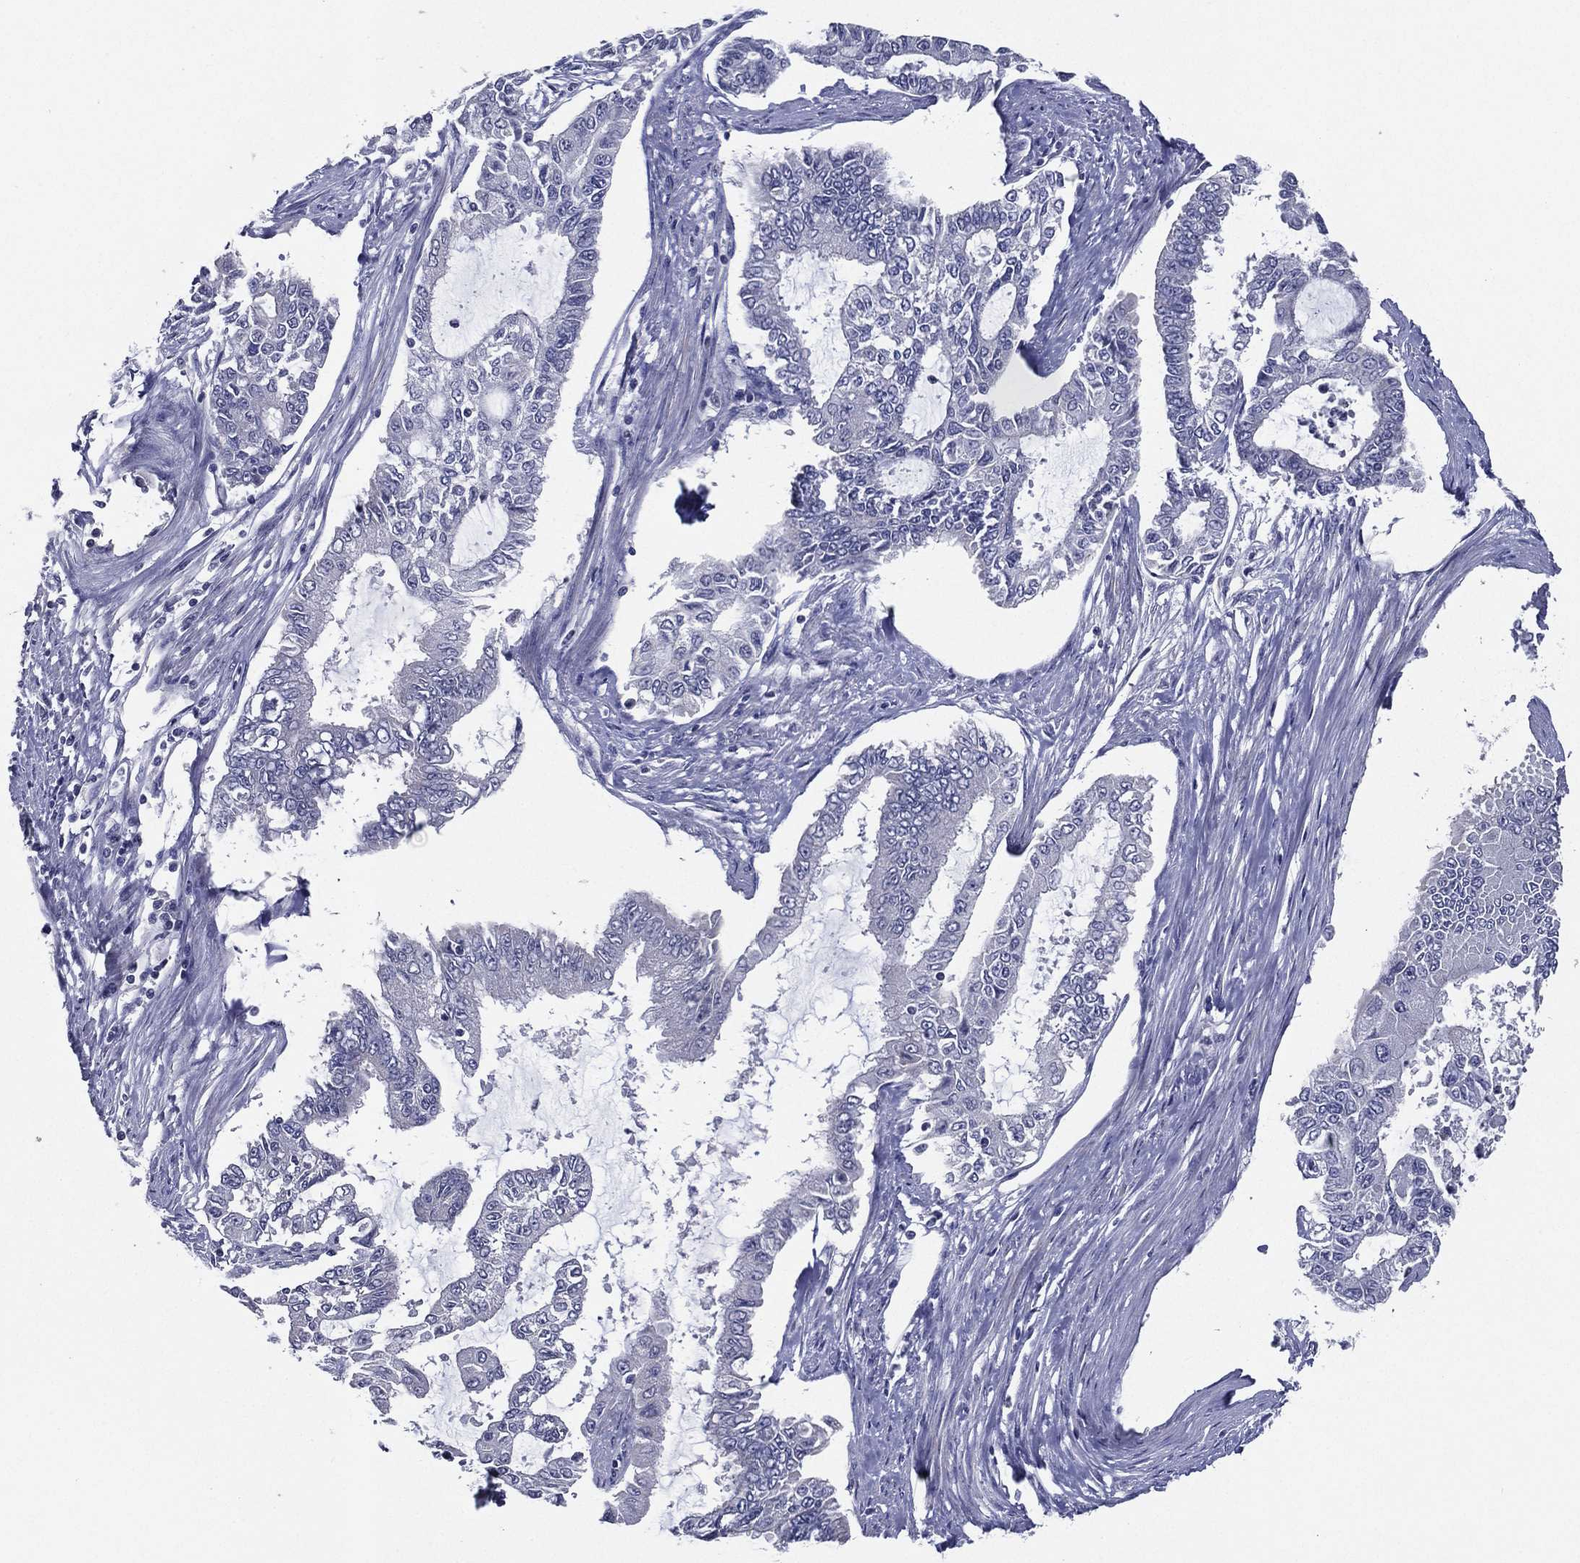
{"staining": {"intensity": "negative", "quantity": "none", "location": "none"}, "tissue": "endometrial cancer", "cell_type": "Tumor cells", "image_type": "cancer", "snomed": [{"axis": "morphology", "description": "Adenocarcinoma, NOS"}, {"axis": "topography", "description": "Uterus"}], "caption": "Tumor cells show no significant positivity in endometrial cancer.", "gene": "SLC13A4", "patient": {"sex": "female", "age": 59}}